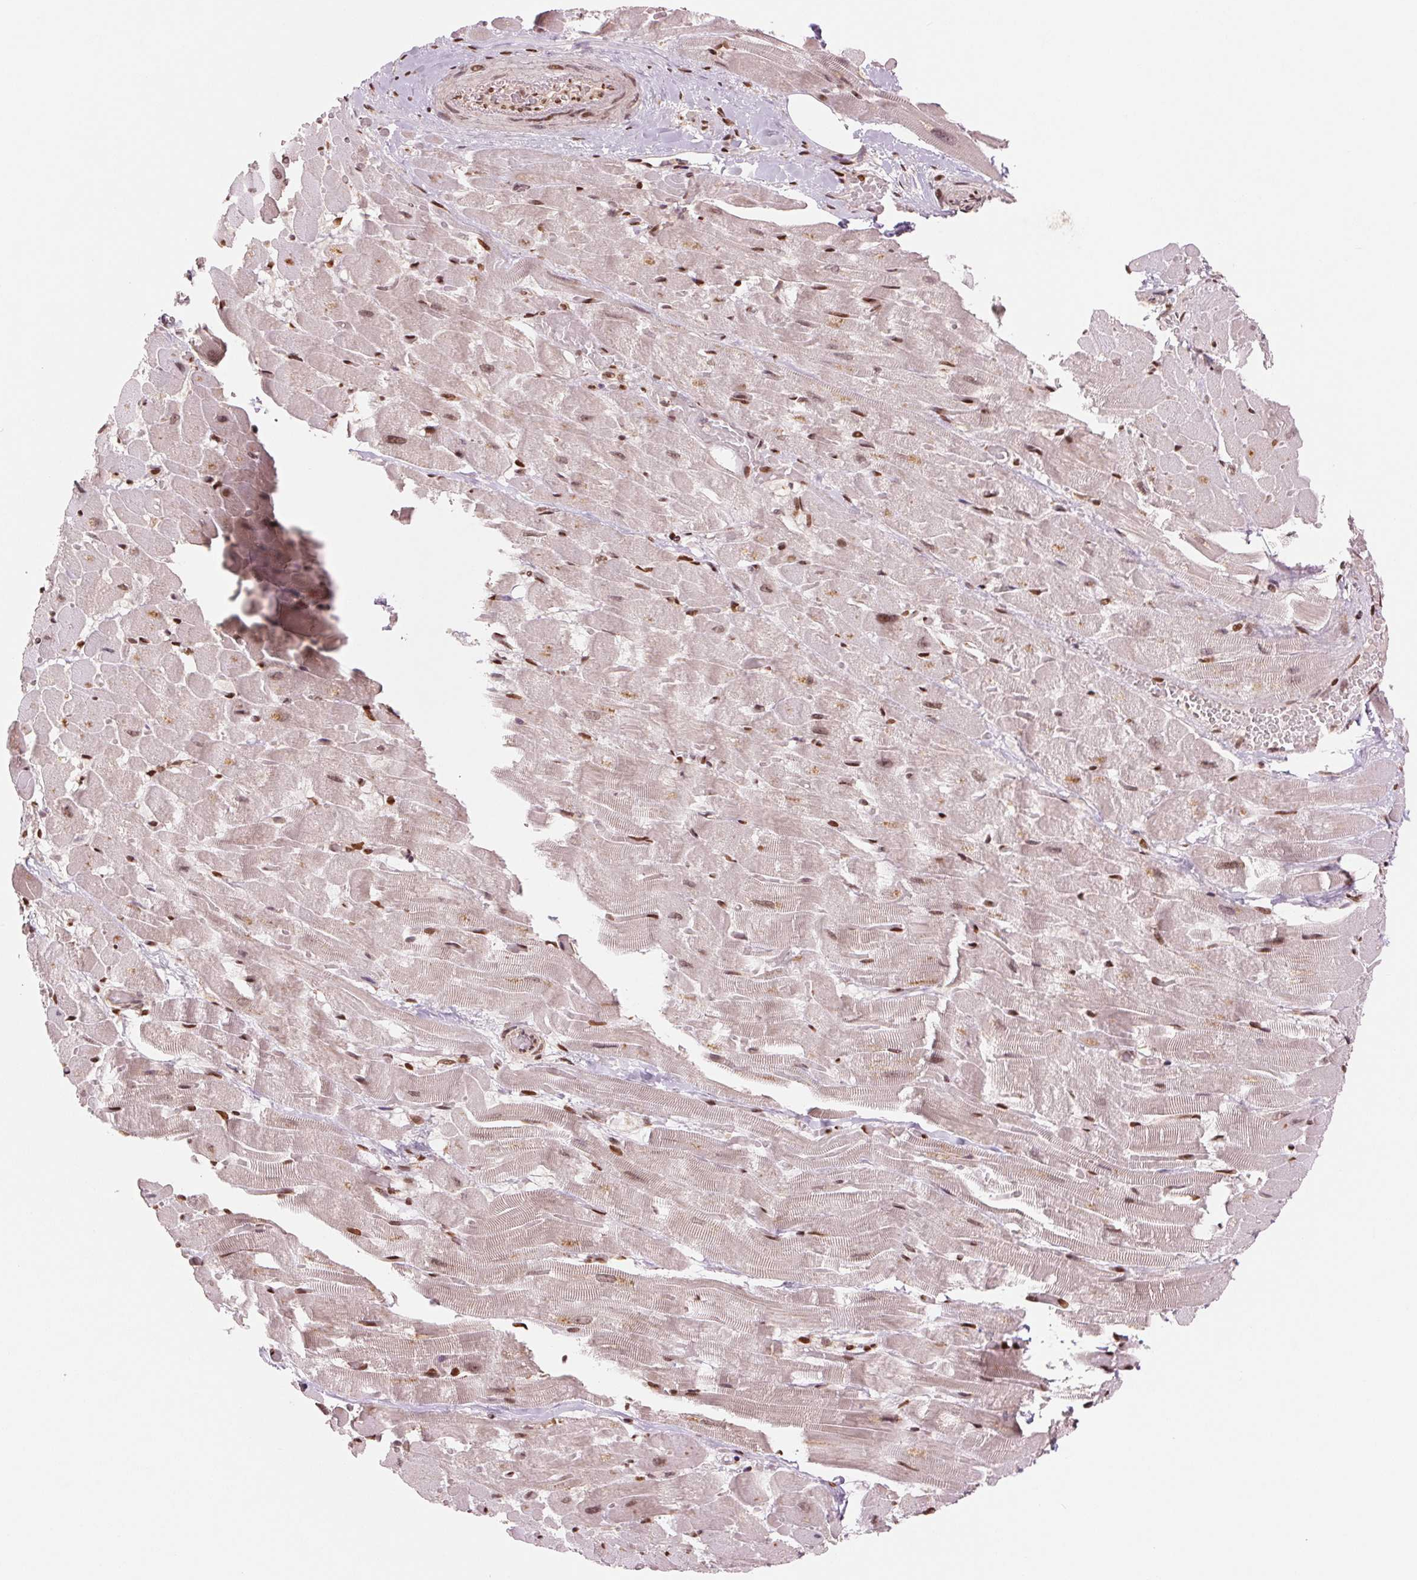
{"staining": {"intensity": "strong", "quantity": "25%-75%", "location": "nuclear"}, "tissue": "heart muscle", "cell_type": "Cardiomyocytes", "image_type": "normal", "snomed": [{"axis": "morphology", "description": "Normal tissue, NOS"}, {"axis": "topography", "description": "Heart"}], "caption": "Protein expression analysis of unremarkable heart muscle displays strong nuclear expression in approximately 25%-75% of cardiomyocytes.", "gene": "TTLL9", "patient": {"sex": "male", "age": 37}}